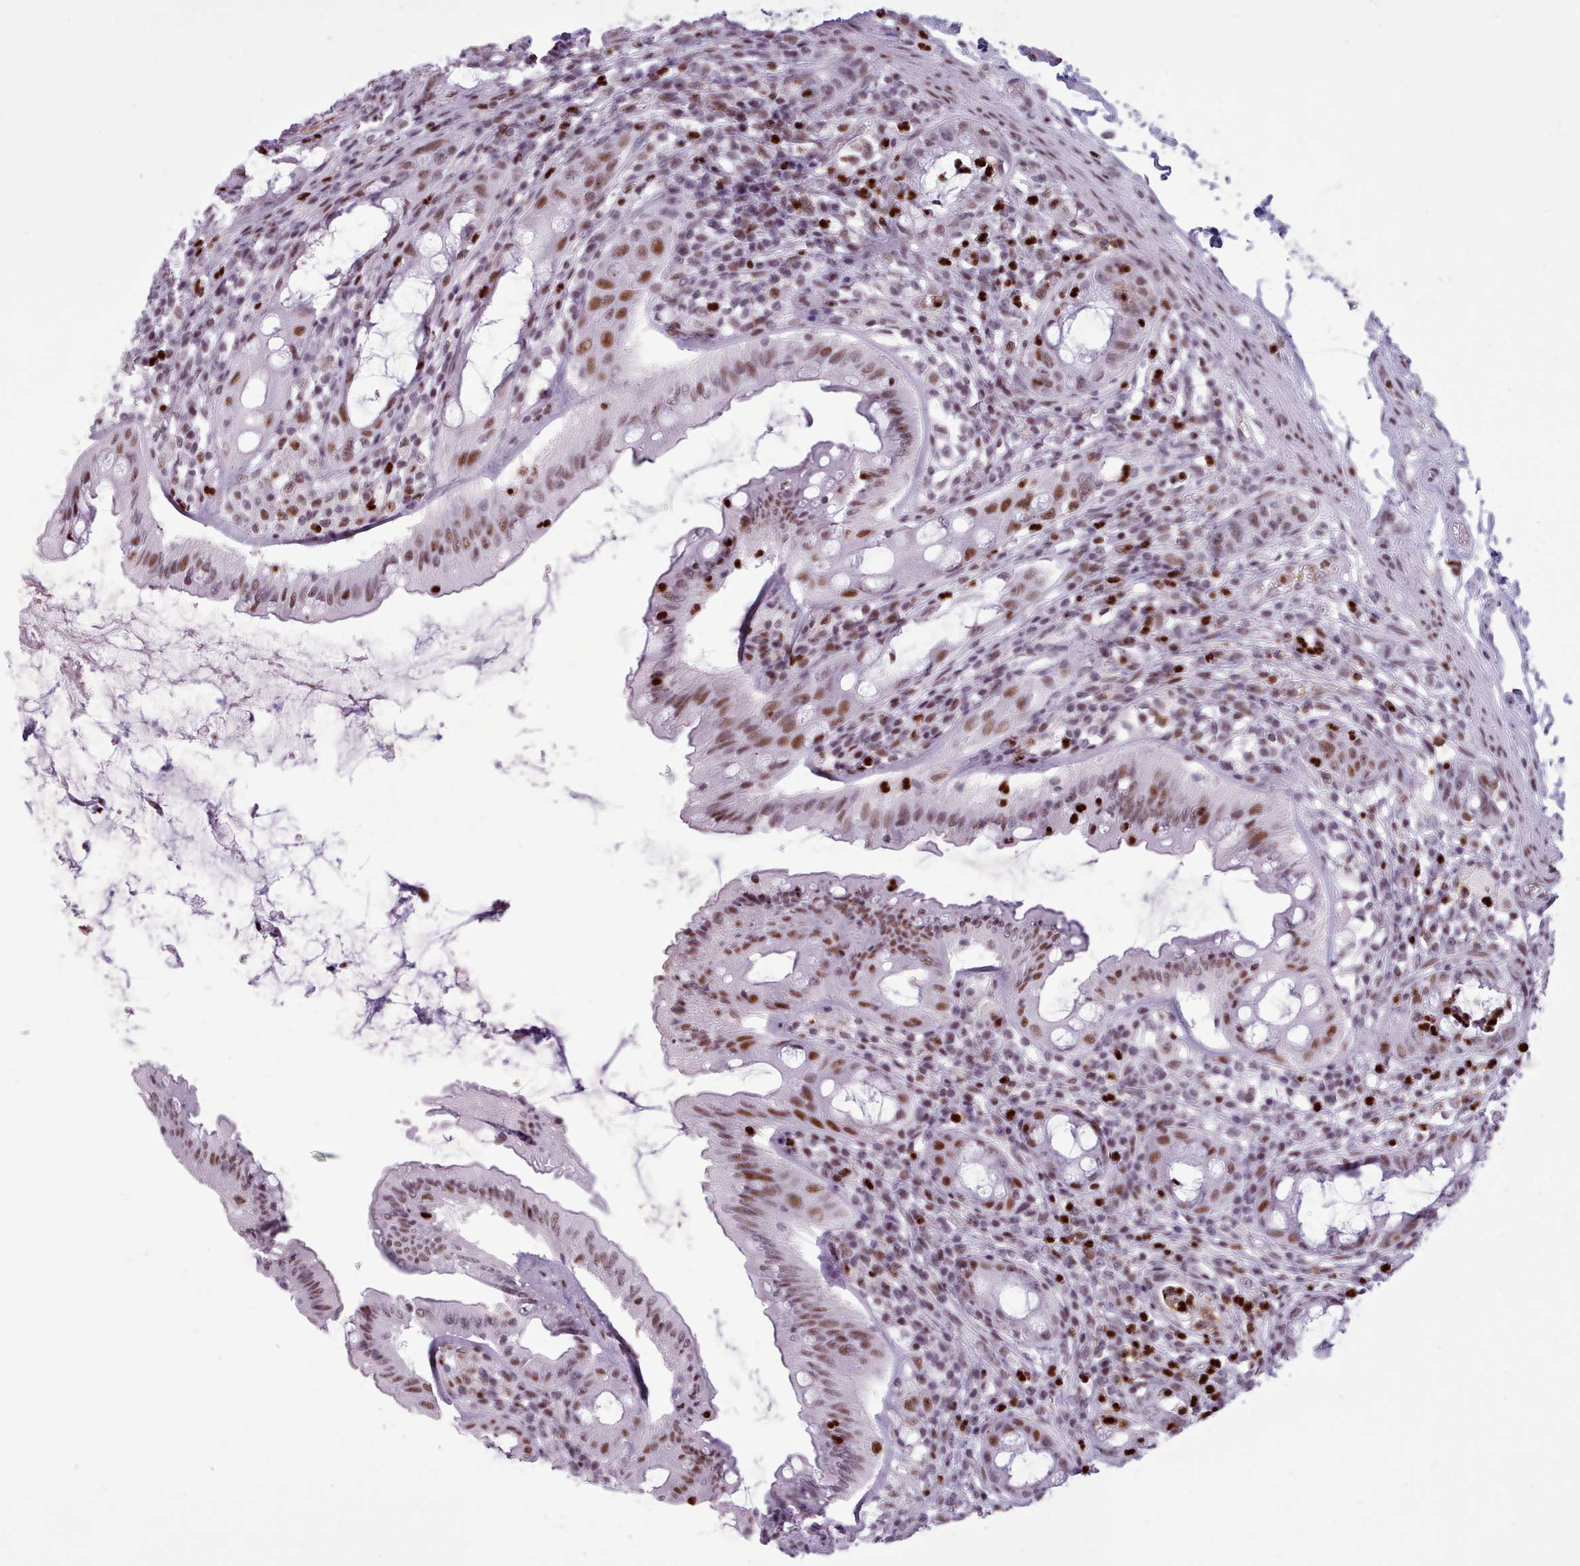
{"staining": {"intensity": "moderate", "quantity": "25%-75%", "location": "nuclear"}, "tissue": "rectum", "cell_type": "Glandular cells", "image_type": "normal", "snomed": [{"axis": "morphology", "description": "Normal tissue, NOS"}, {"axis": "topography", "description": "Rectum"}], "caption": "Glandular cells exhibit medium levels of moderate nuclear expression in about 25%-75% of cells in unremarkable human rectum.", "gene": "SRSF4", "patient": {"sex": "female", "age": 57}}